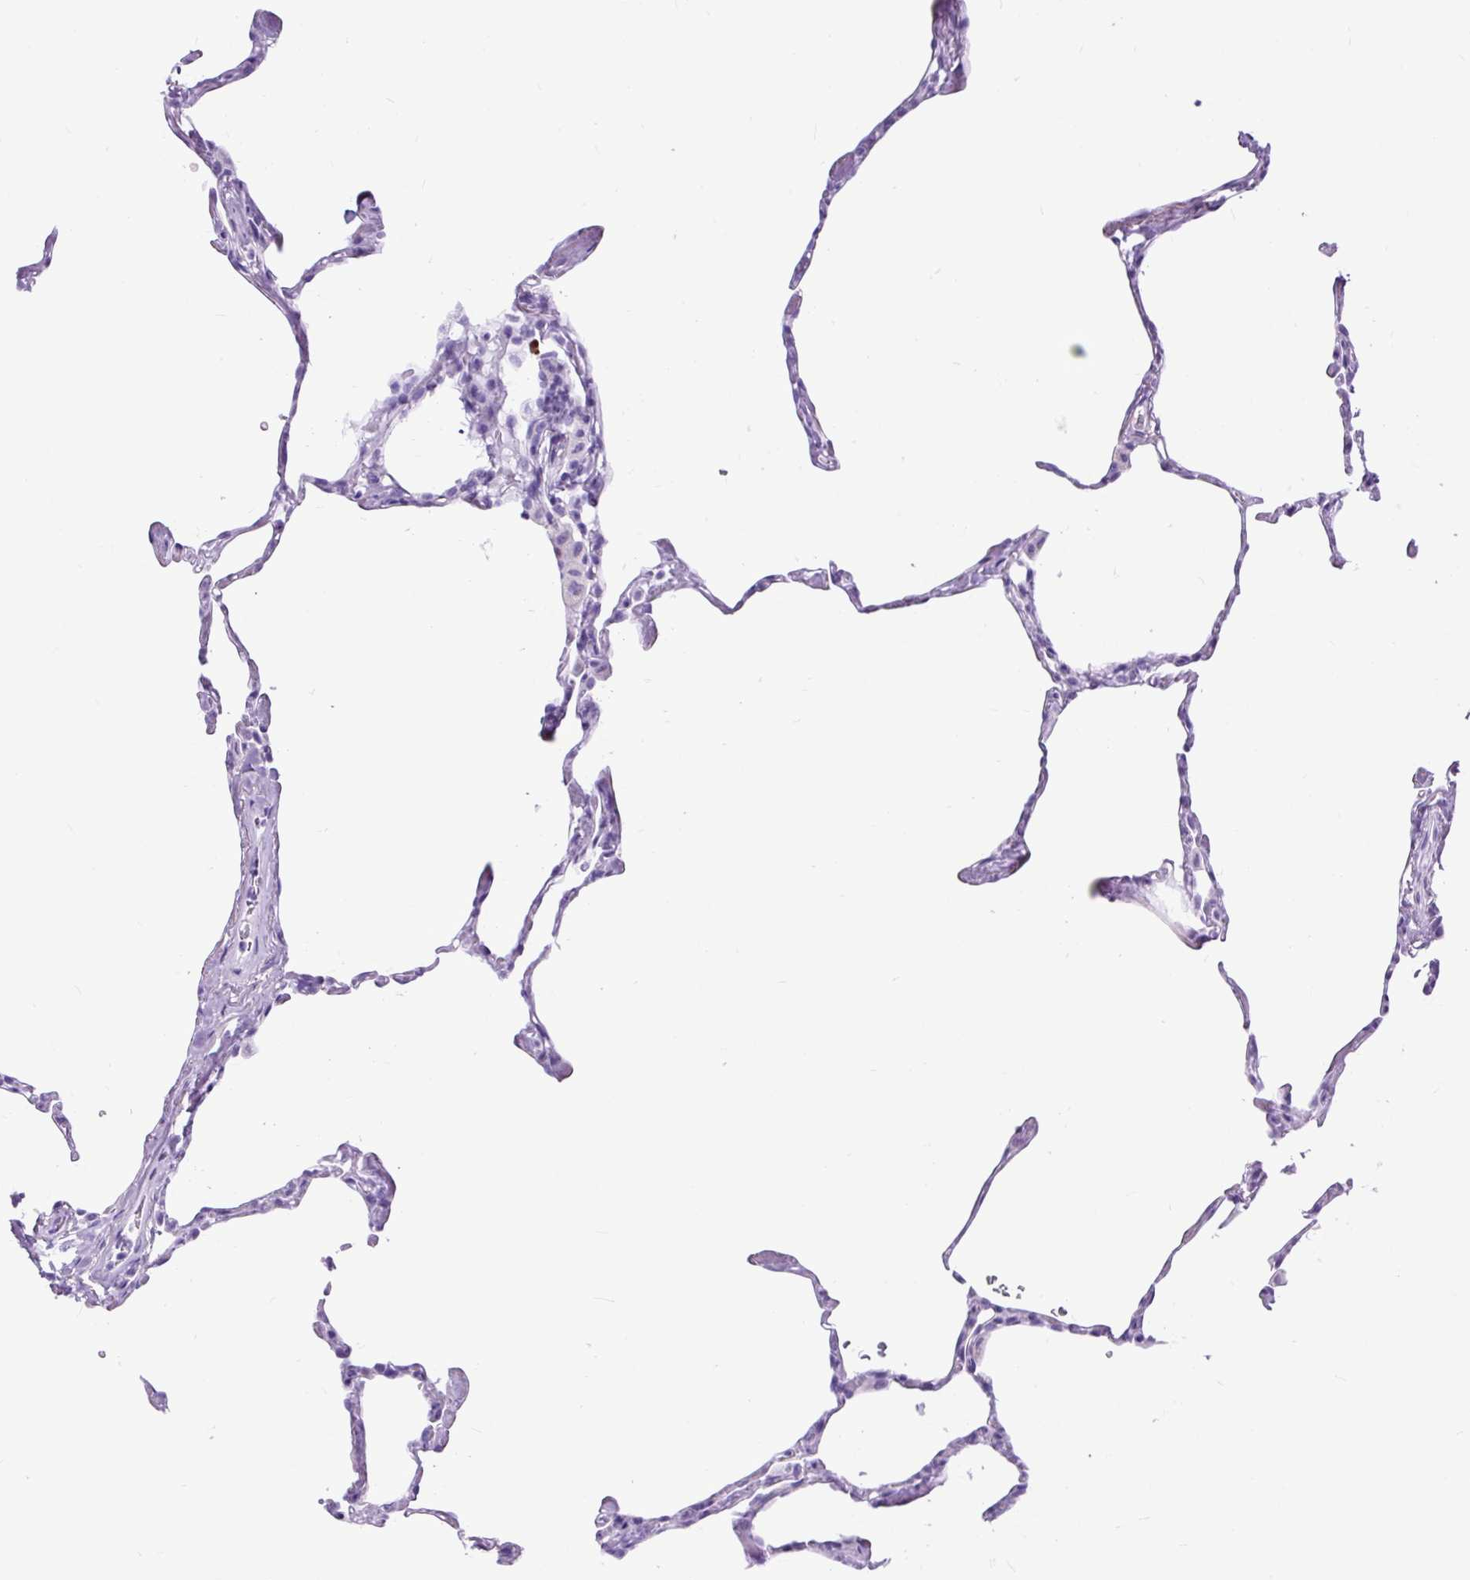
{"staining": {"intensity": "negative", "quantity": "none", "location": "none"}, "tissue": "lung", "cell_type": "Alveolar cells", "image_type": "normal", "snomed": [{"axis": "morphology", "description": "Normal tissue, NOS"}, {"axis": "topography", "description": "Lung"}], "caption": "High magnification brightfield microscopy of normal lung stained with DAB (brown) and counterstained with hematoxylin (blue): alveolar cells show no significant positivity. (DAB immunohistochemistry with hematoxylin counter stain).", "gene": "RACGAP1", "patient": {"sex": "male", "age": 65}}